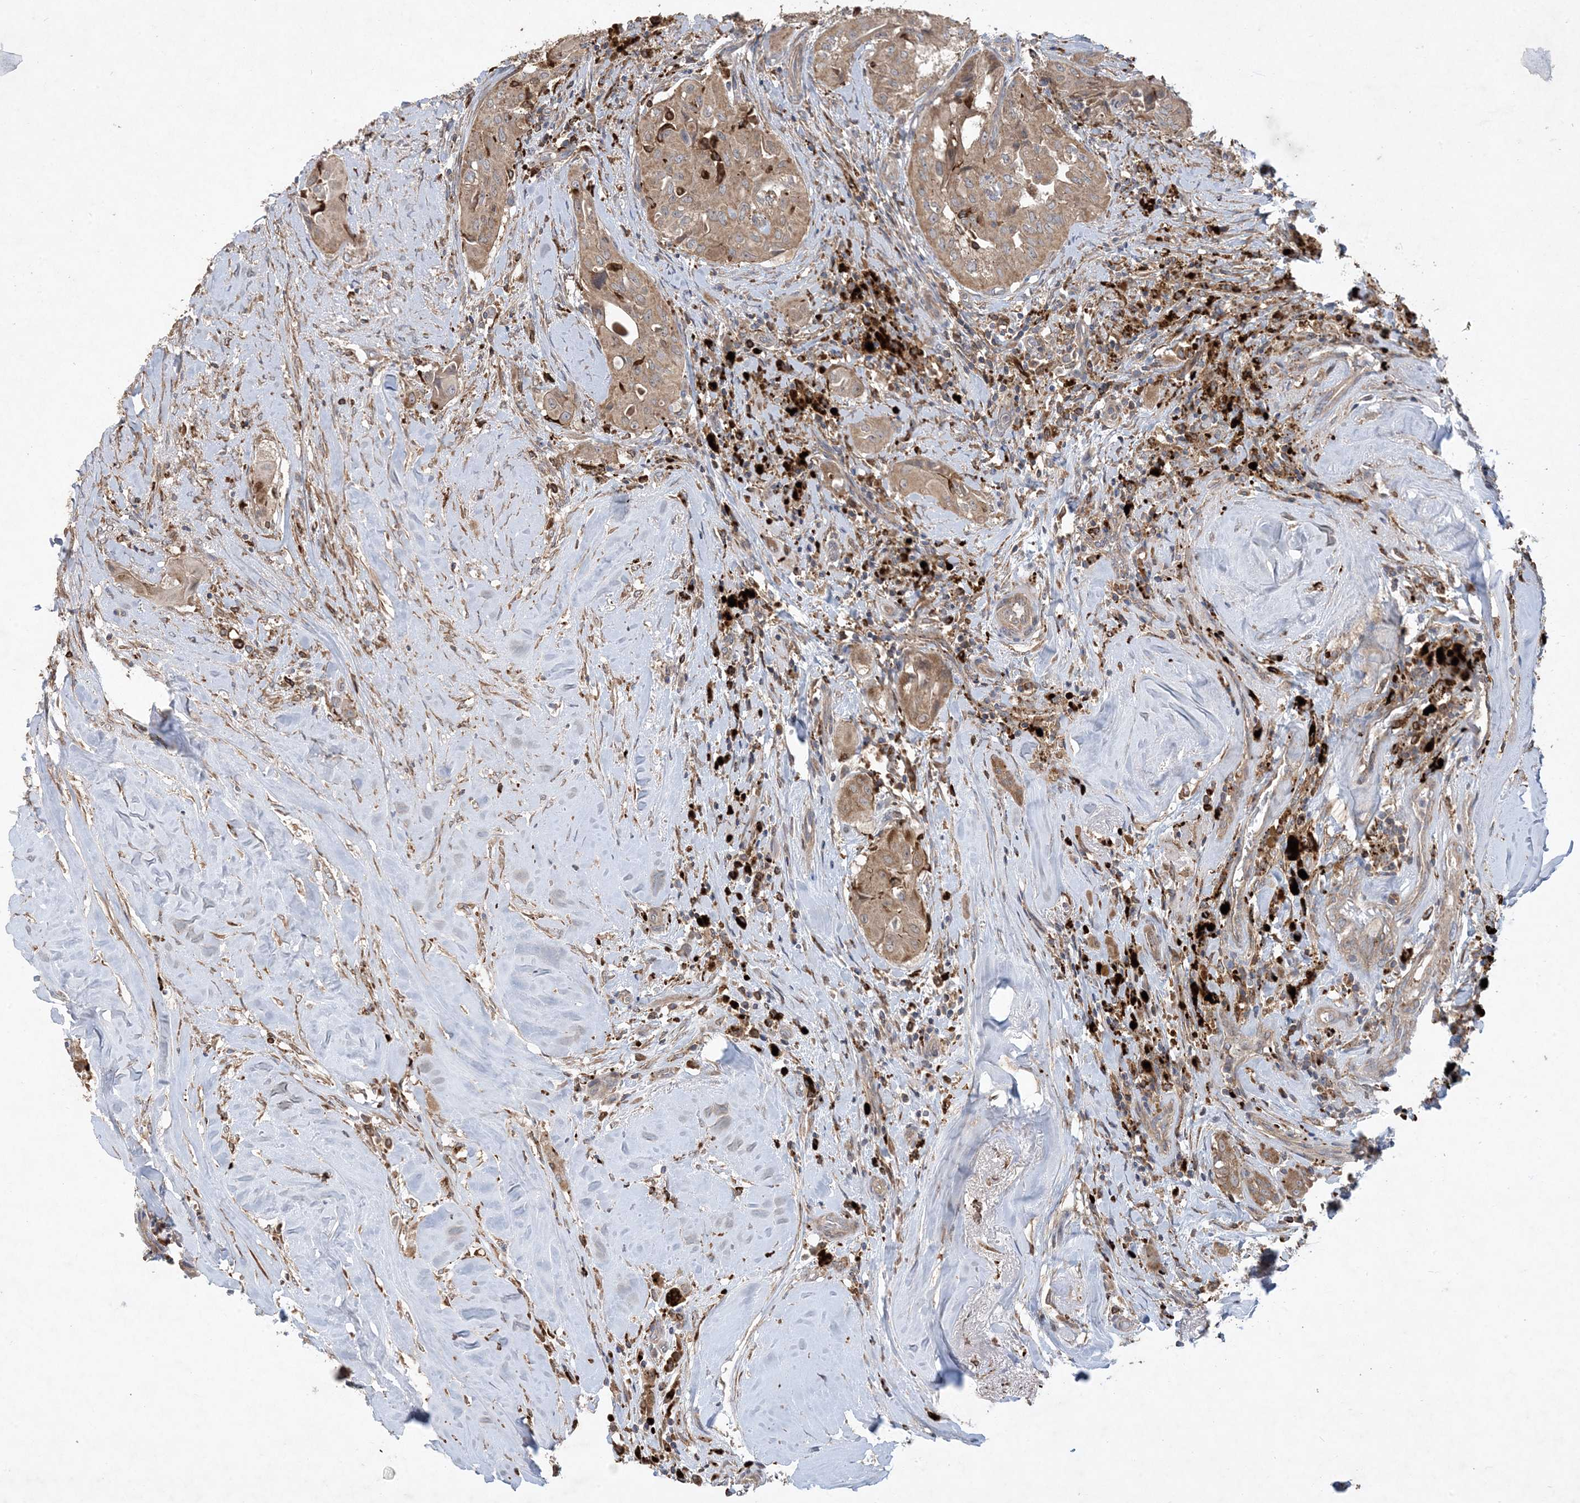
{"staining": {"intensity": "moderate", "quantity": ">75%", "location": "cytoplasmic/membranous"}, "tissue": "thyroid cancer", "cell_type": "Tumor cells", "image_type": "cancer", "snomed": [{"axis": "morphology", "description": "Papillary adenocarcinoma, NOS"}, {"axis": "topography", "description": "Thyroid gland"}], "caption": "This photomicrograph demonstrates papillary adenocarcinoma (thyroid) stained with immunohistochemistry (IHC) to label a protein in brown. The cytoplasmic/membranous of tumor cells show moderate positivity for the protein. Nuclei are counter-stained blue.", "gene": "MASP2", "patient": {"sex": "female", "age": 59}}